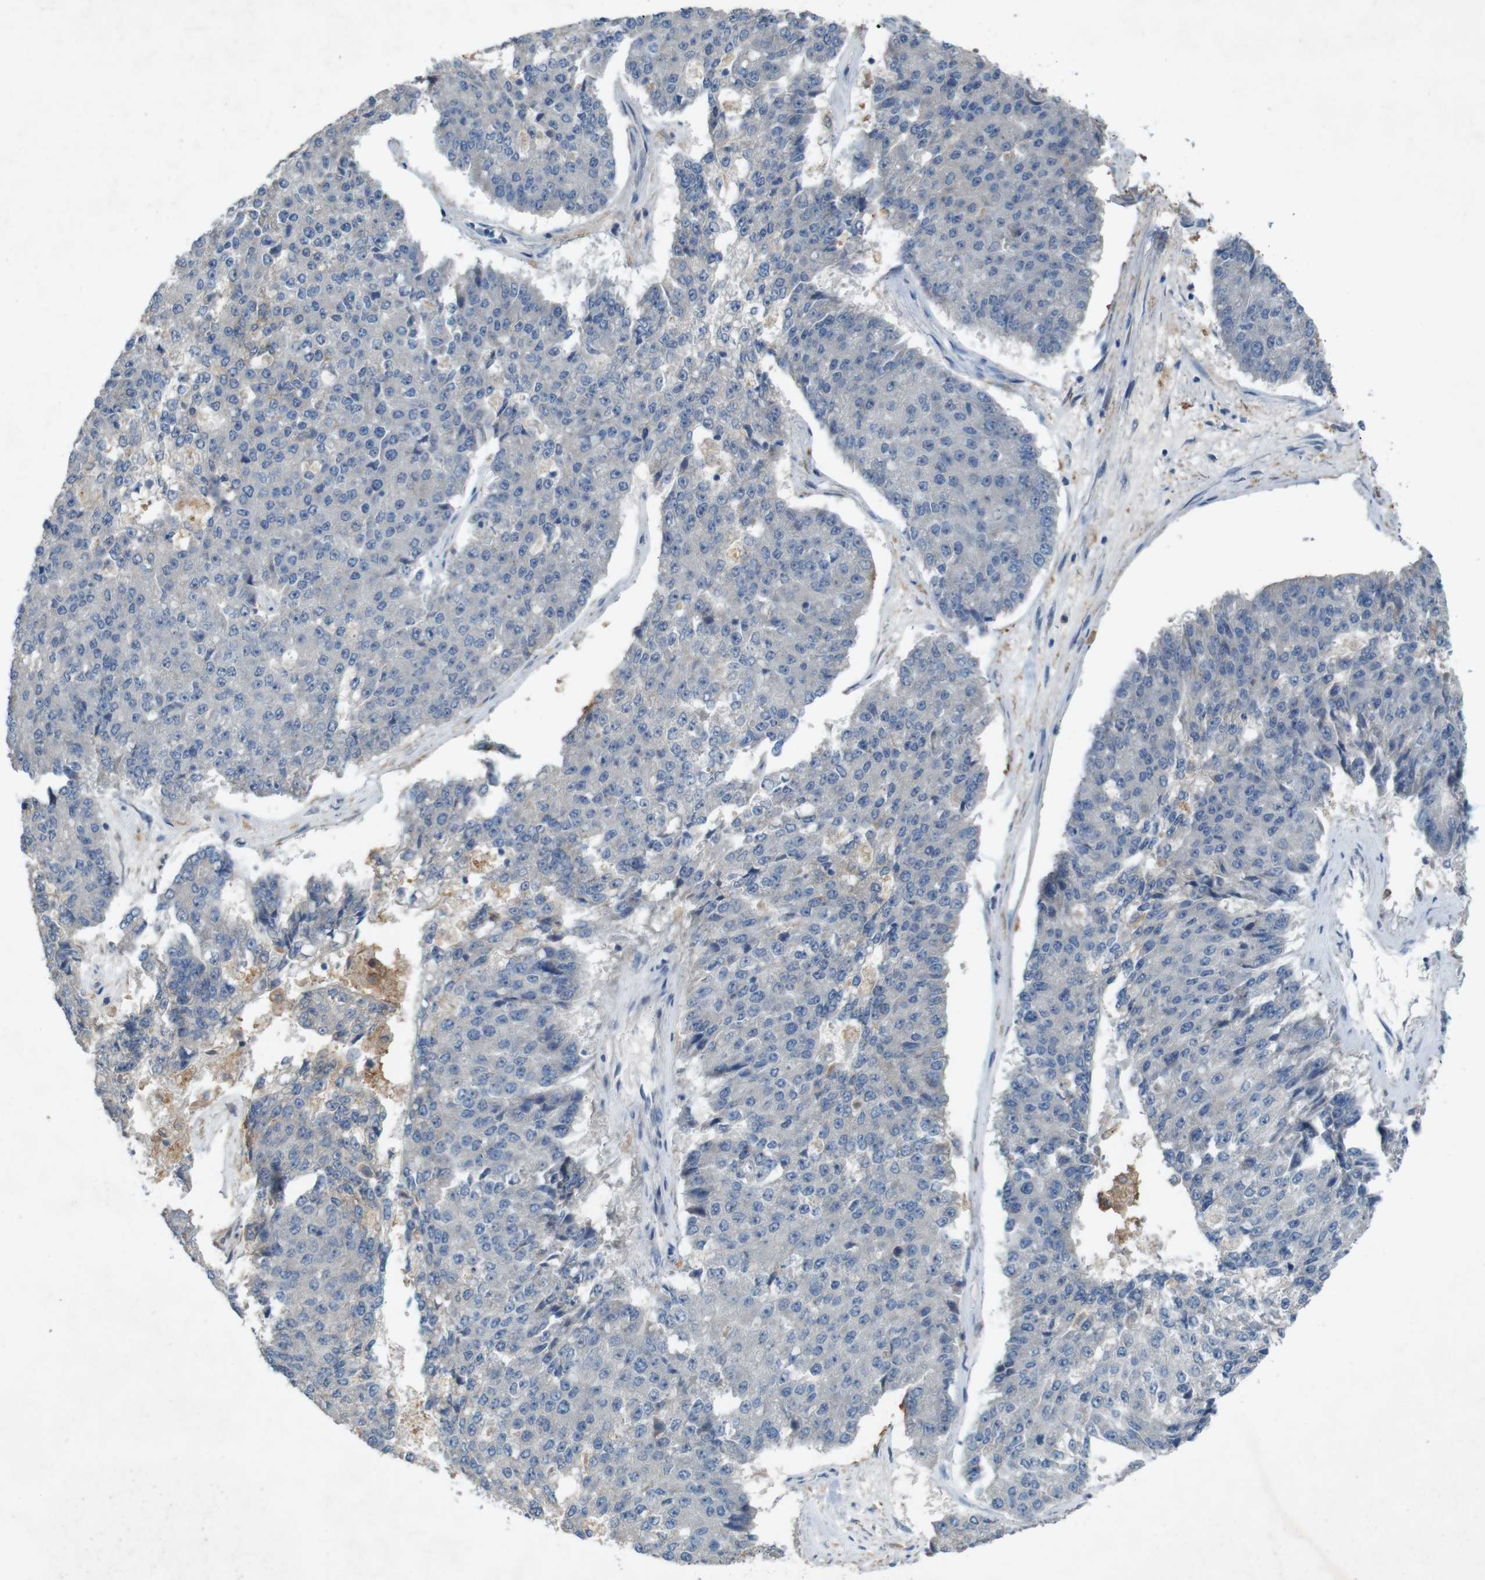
{"staining": {"intensity": "negative", "quantity": "none", "location": "none"}, "tissue": "pancreatic cancer", "cell_type": "Tumor cells", "image_type": "cancer", "snomed": [{"axis": "morphology", "description": "Adenocarcinoma, NOS"}, {"axis": "topography", "description": "Pancreas"}], "caption": "Human pancreatic cancer (adenocarcinoma) stained for a protein using immunohistochemistry (IHC) exhibits no staining in tumor cells.", "gene": "MOGAT3", "patient": {"sex": "male", "age": 50}}